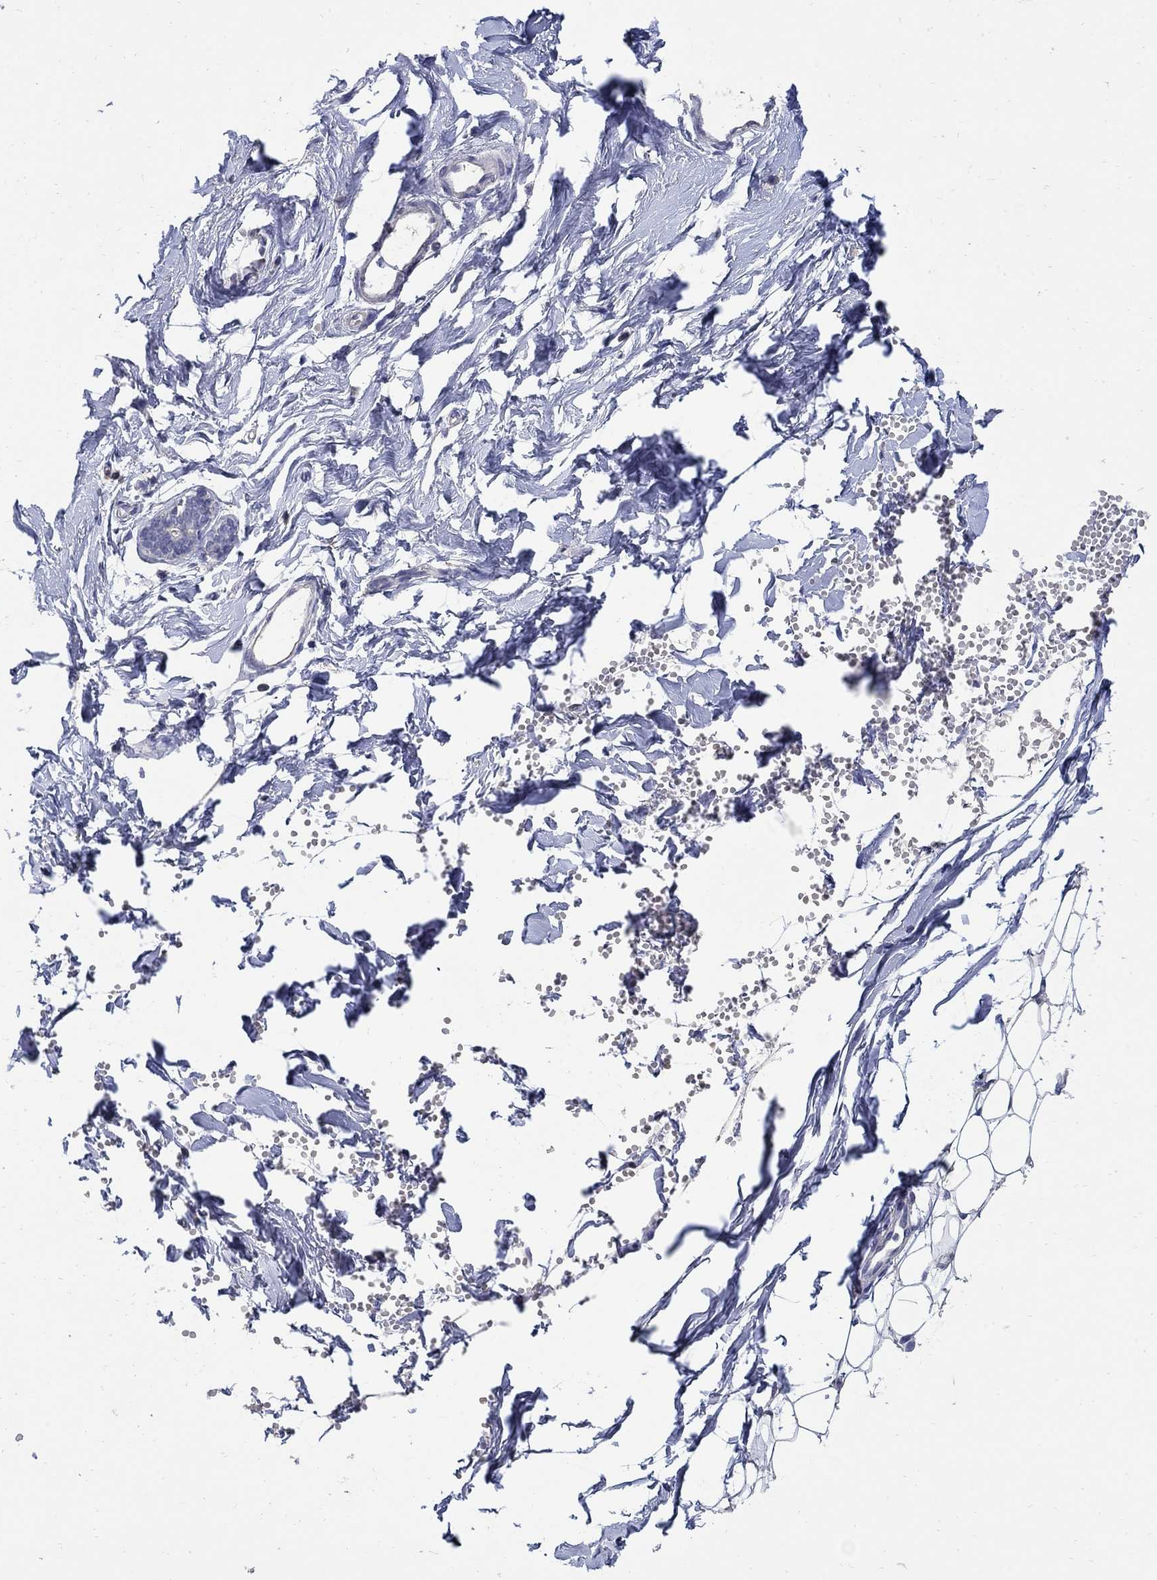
{"staining": {"intensity": "negative", "quantity": "none", "location": "none"}, "tissue": "breast", "cell_type": "Adipocytes", "image_type": "normal", "snomed": [{"axis": "morphology", "description": "Normal tissue, NOS"}, {"axis": "topography", "description": "Breast"}], "caption": "High magnification brightfield microscopy of normal breast stained with DAB (brown) and counterstained with hematoxylin (blue): adipocytes show no significant positivity.", "gene": "CETN1", "patient": {"sex": "female", "age": 37}}